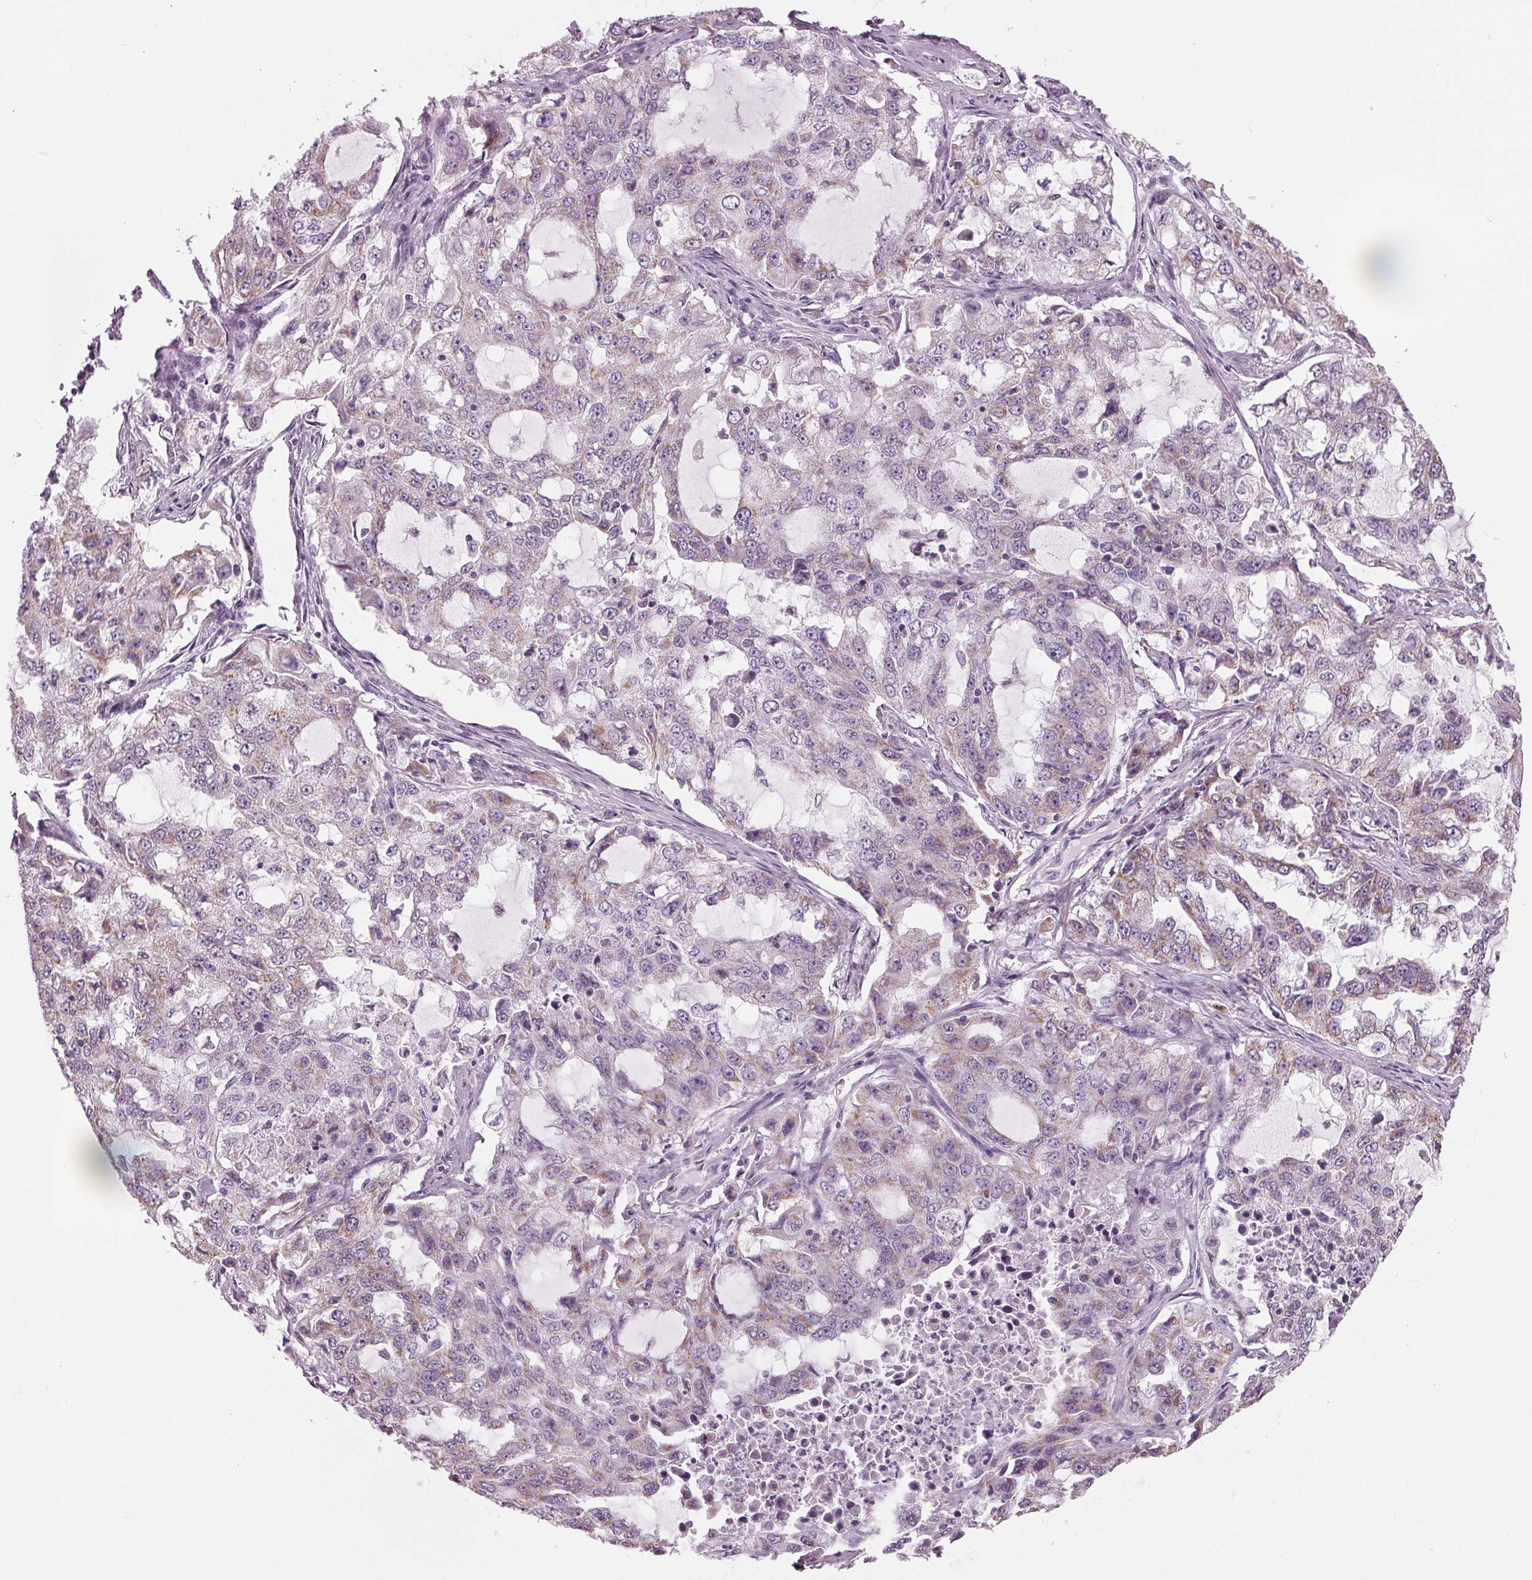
{"staining": {"intensity": "weak", "quantity": "<25%", "location": "cytoplasmic/membranous"}, "tissue": "lung cancer", "cell_type": "Tumor cells", "image_type": "cancer", "snomed": [{"axis": "morphology", "description": "Adenocarcinoma, NOS"}, {"axis": "topography", "description": "Lung"}], "caption": "This is an immunohistochemistry (IHC) histopathology image of human adenocarcinoma (lung). There is no staining in tumor cells.", "gene": "SAMD4A", "patient": {"sex": "female", "age": 61}}